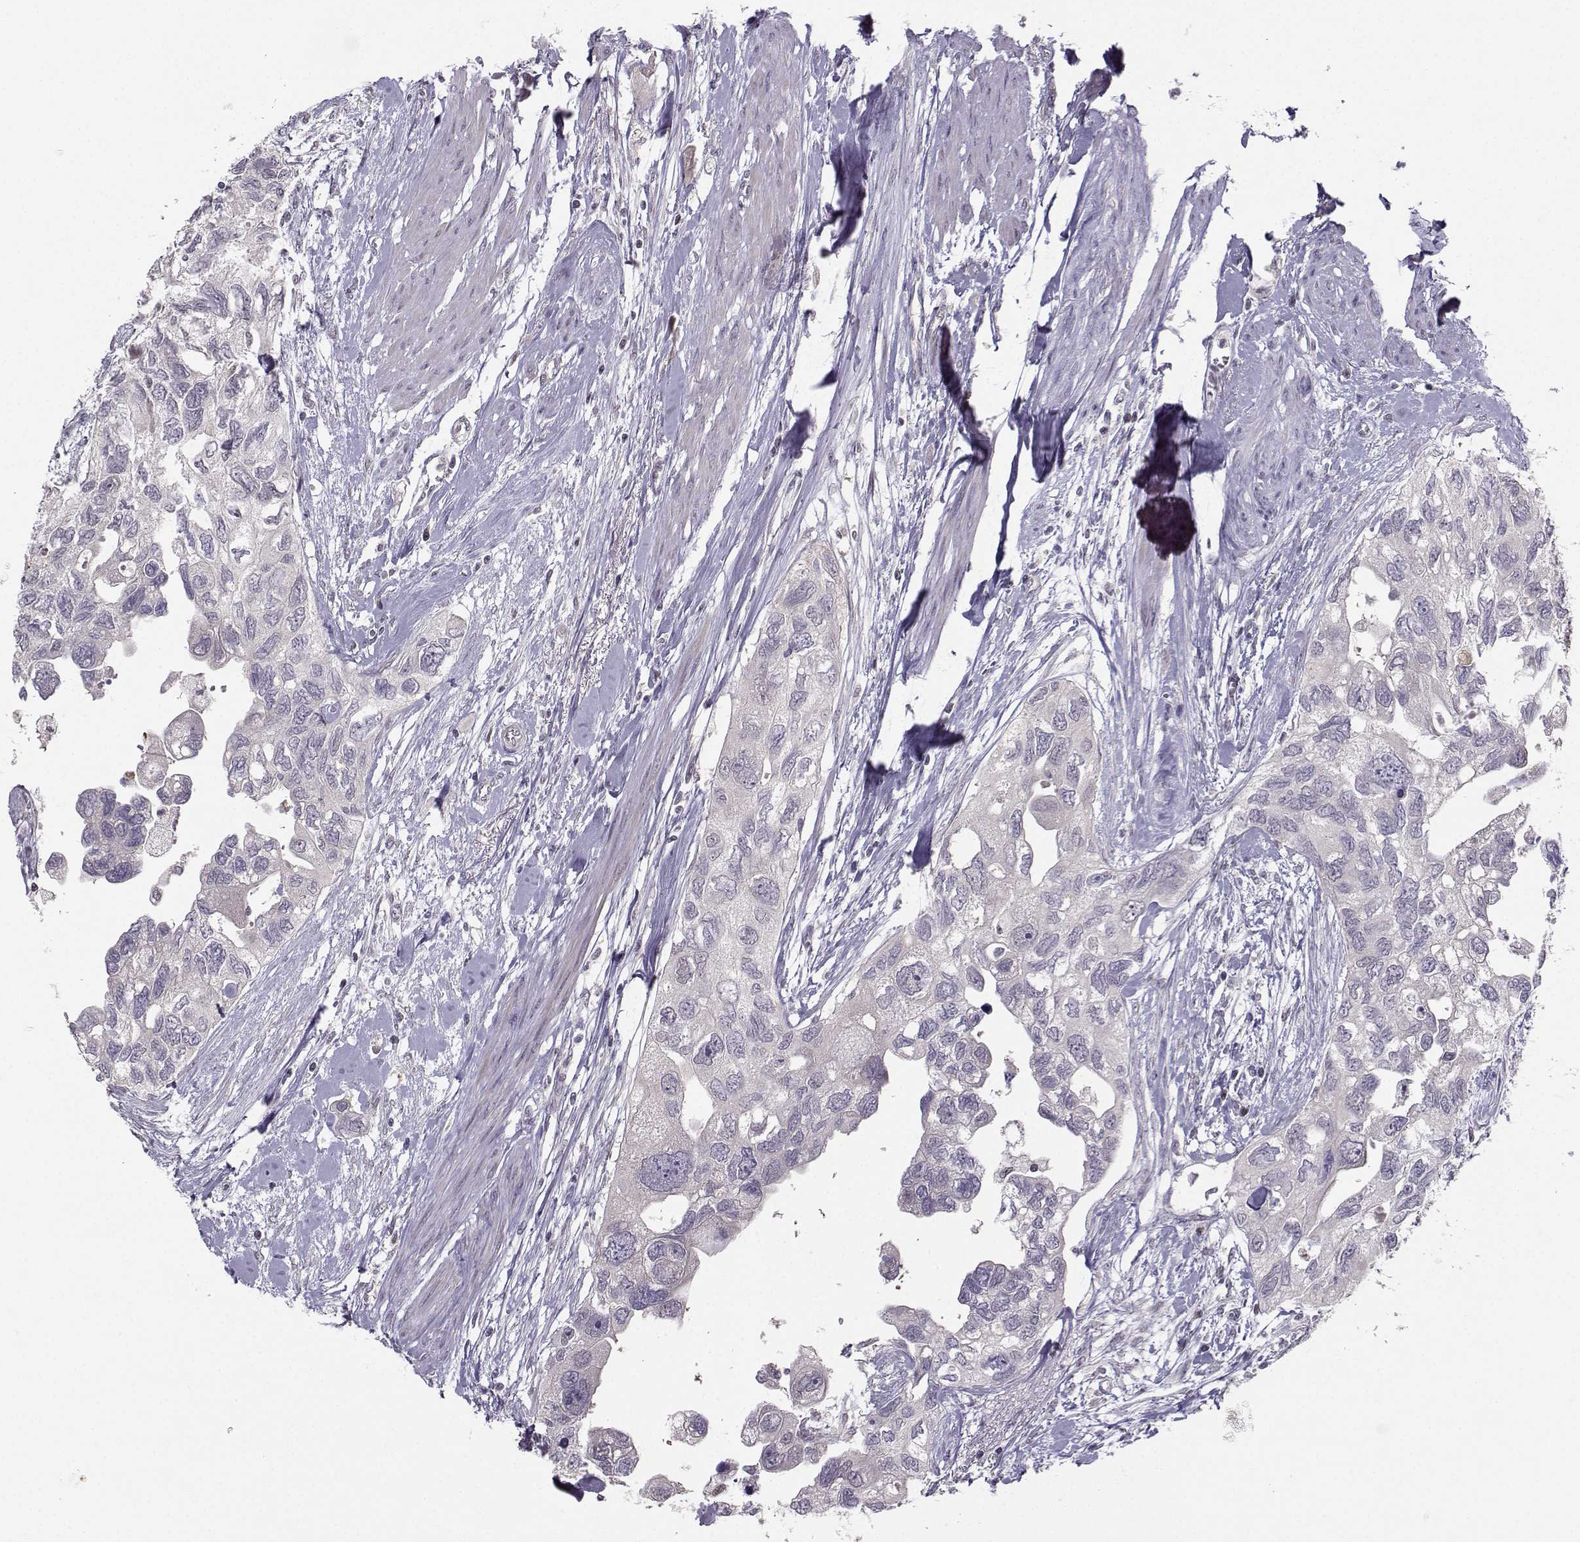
{"staining": {"intensity": "negative", "quantity": "none", "location": "none"}, "tissue": "urothelial cancer", "cell_type": "Tumor cells", "image_type": "cancer", "snomed": [{"axis": "morphology", "description": "Urothelial carcinoma, High grade"}, {"axis": "topography", "description": "Urinary bladder"}], "caption": "IHC histopathology image of neoplastic tissue: human high-grade urothelial carcinoma stained with DAB displays no significant protein staining in tumor cells. (Immunohistochemistry, brightfield microscopy, high magnification).", "gene": "PKP2", "patient": {"sex": "male", "age": 59}}